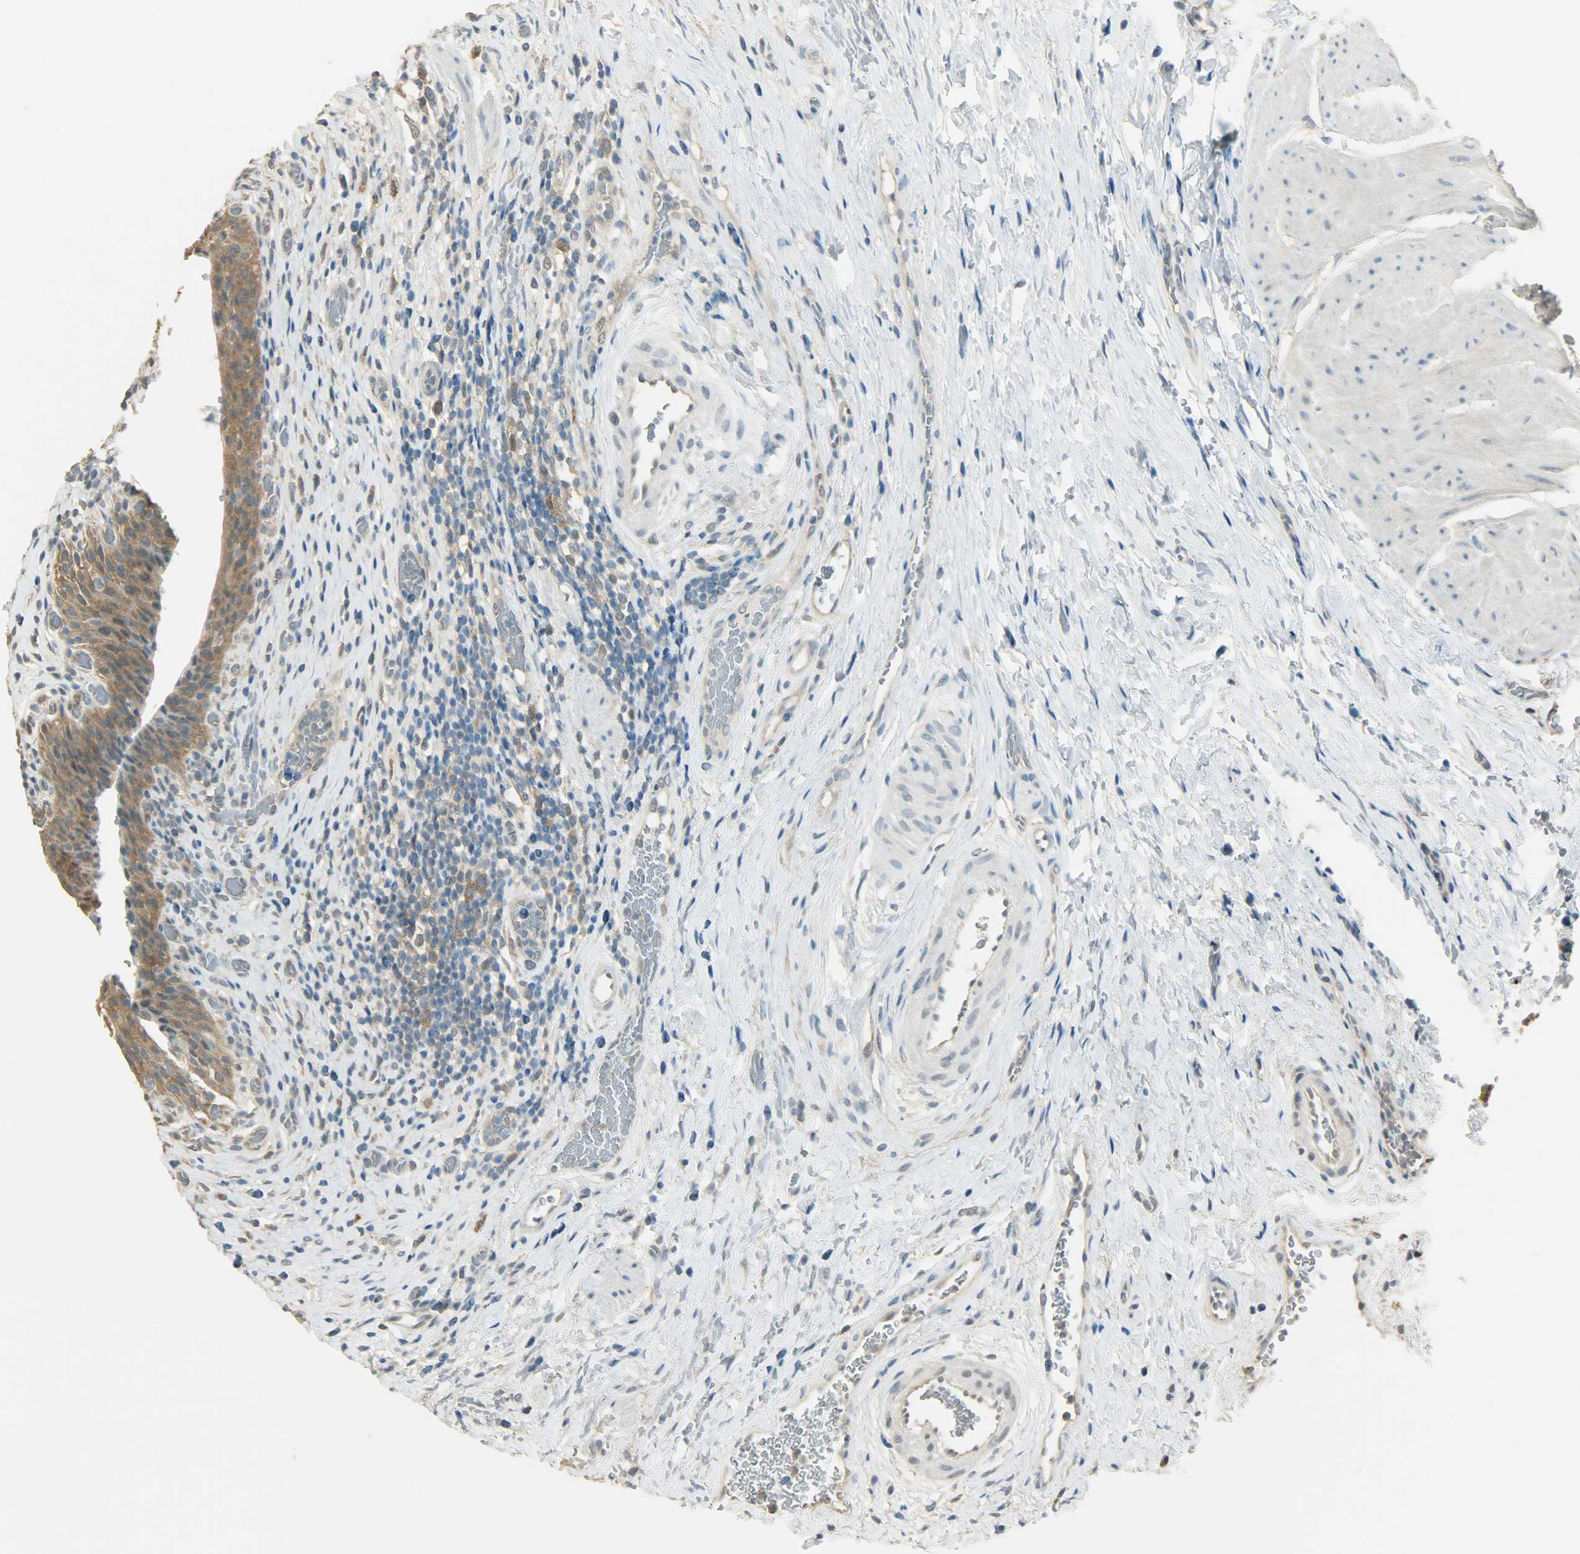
{"staining": {"intensity": "moderate", "quantity": ">75%", "location": "cytoplasmic/membranous"}, "tissue": "urinary bladder", "cell_type": "Urothelial cells", "image_type": "normal", "snomed": [{"axis": "morphology", "description": "Normal tissue, NOS"}, {"axis": "morphology", "description": "Urothelial carcinoma, High grade"}, {"axis": "topography", "description": "Urinary bladder"}], "caption": "A high-resolution photomicrograph shows IHC staining of normal urinary bladder, which demonstrates moderate cytoplasmic/membranous positivity in approximately >75% of urothelial cells. (DAB (3,3'-diaminobenzidine) IHC with brightfield microscopy, high magnification).", "gene": "PRMT5", "patient": {"sex": "male", "age": 51}}